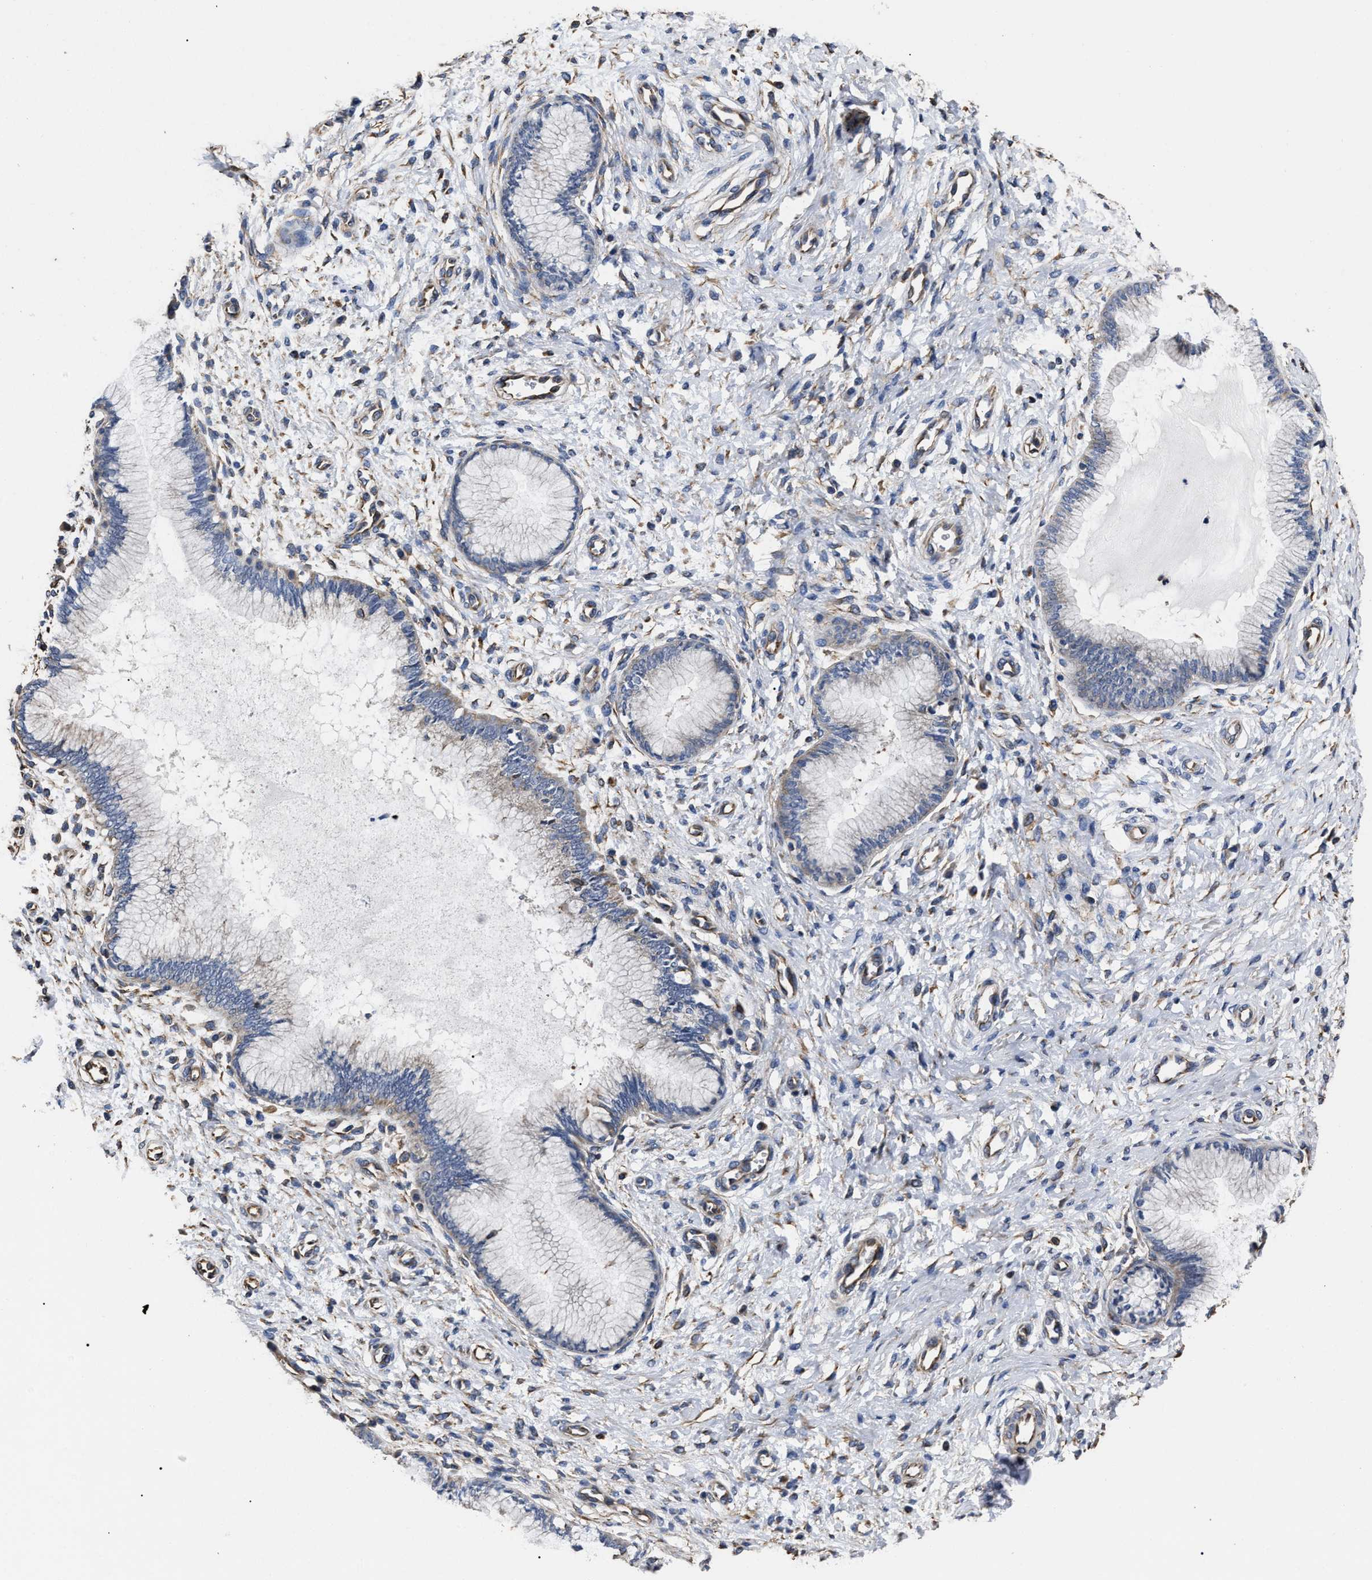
{"staining": {"intensity": "weak", "quantity": "<25%", "location": "cytoplasmic/membranous"}, "tissue": "cervix", "cell_type": "Glandular cells", "image_type": "normal", "snomed": [{"axis": "morphology", "description": "Normal tissue, NOS"}, {"axis": "topography", "description": "Cervix"}], "caption": "The immunohistochemistry image has no significant staining in glandular cells of cervix.", "gene": "TSPAN33", "patient": {"sex": "female", "age": 55}}